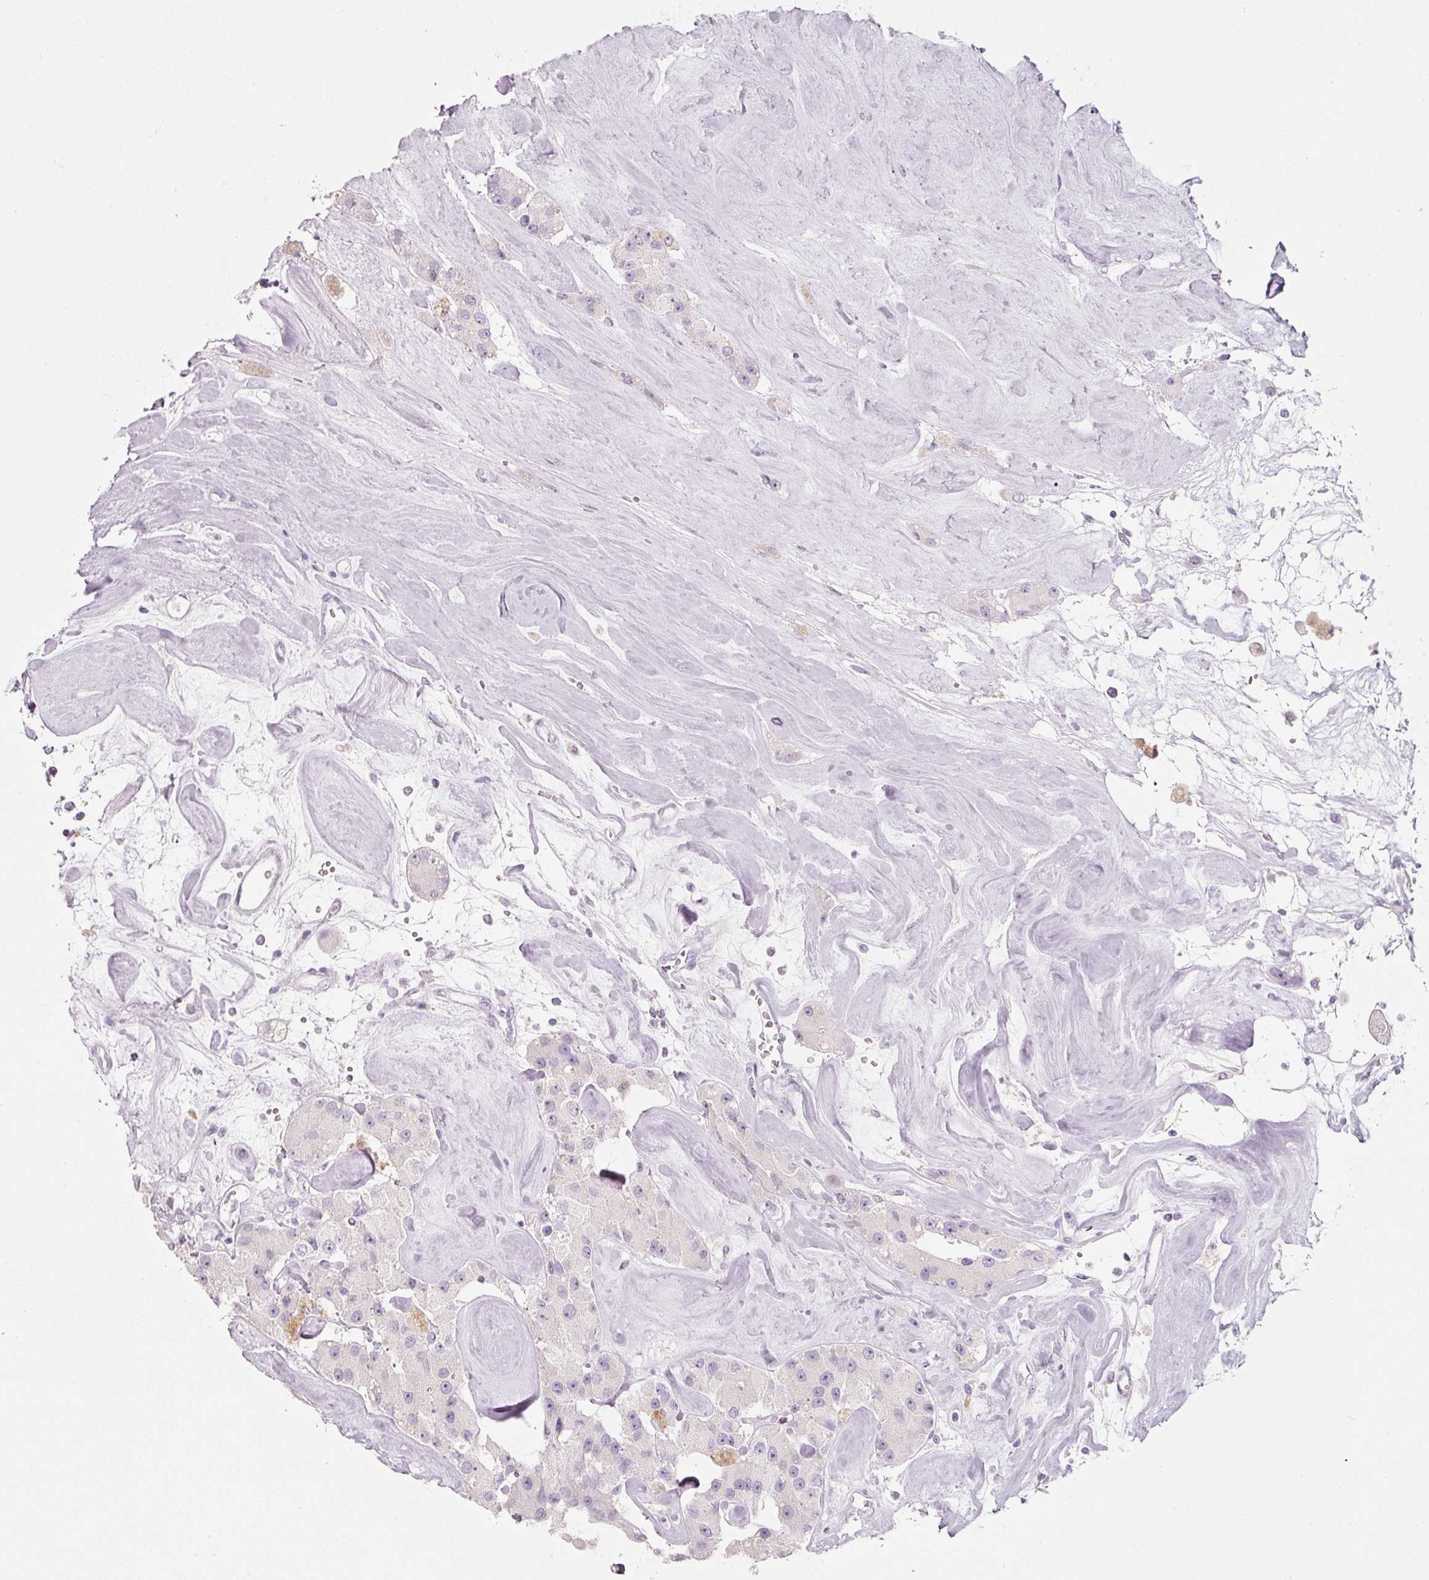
{"staining": {"intensity": "negative", "quantity": "none", "location": "none"}, "tissue": "carcinoid", "cell_type": "Tumor cells", "image_type": "cancer", "snomed": [{"axis": "morphology", "description": "Carcinoid, malignant, NOS"}, {"axis": "topography", "description": "Pancreas"}], "caption": "The image displays no staining of tumor cells in carcinoid (malignant).", "gene": "ENSG00000206549", "patient": {"sex": "male", "age": 41}}